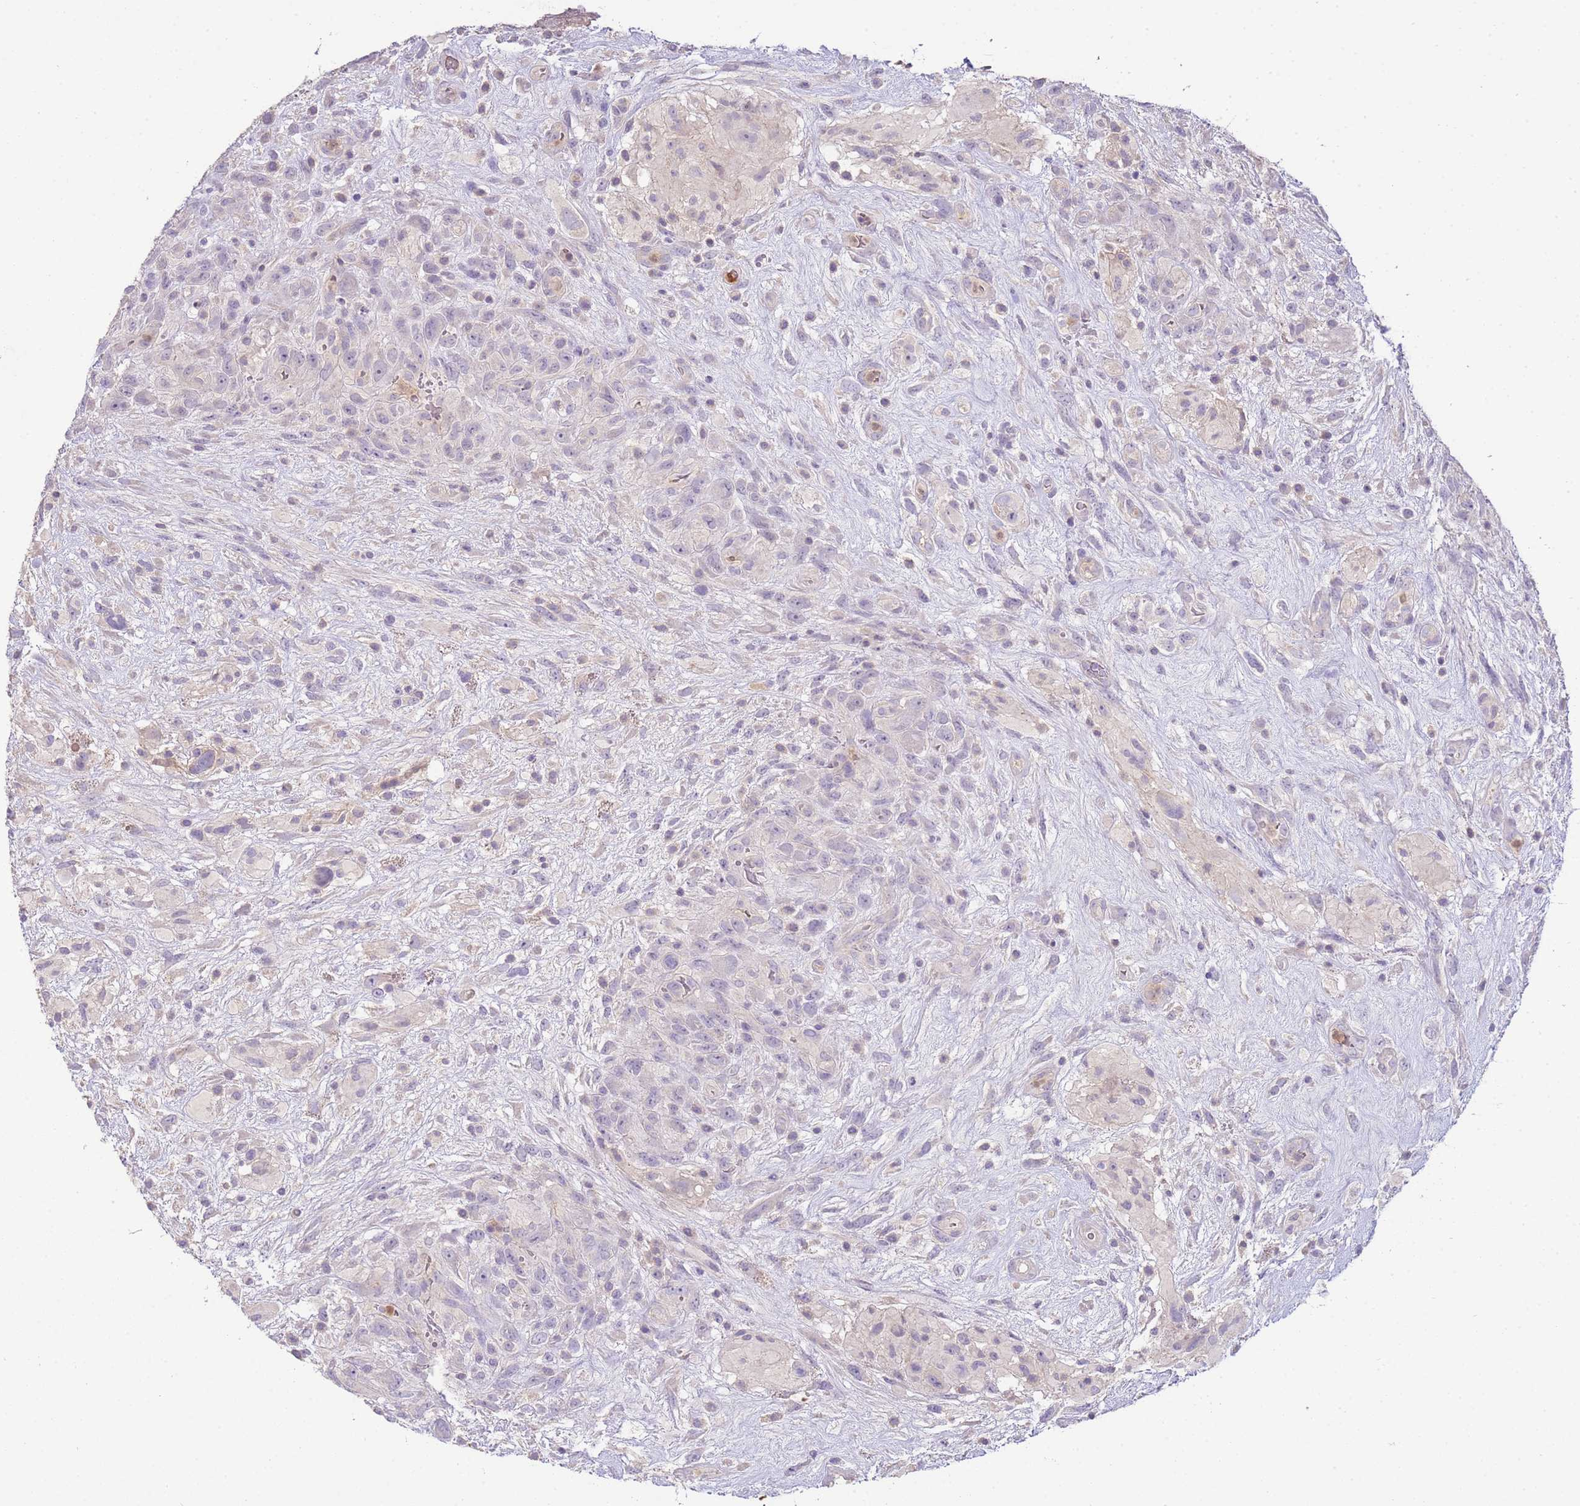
{"staining": {"intensity": "negative", "quantity": "none", "location": "none"}, "tissue": "glioma", "cell_type": "Tumor cells", "image_type": "cancer", "snomed": [{"axis": "morphology", "description": "Glioma, malignant, High grade"}, {"axis": "topography", "description": "Brain"}], "caption": "Immunohistochemistry of glioma shows no positivity in tumor cells.", "gene": "IL2RG", "patient": {"sex": "male", "age": 61}}